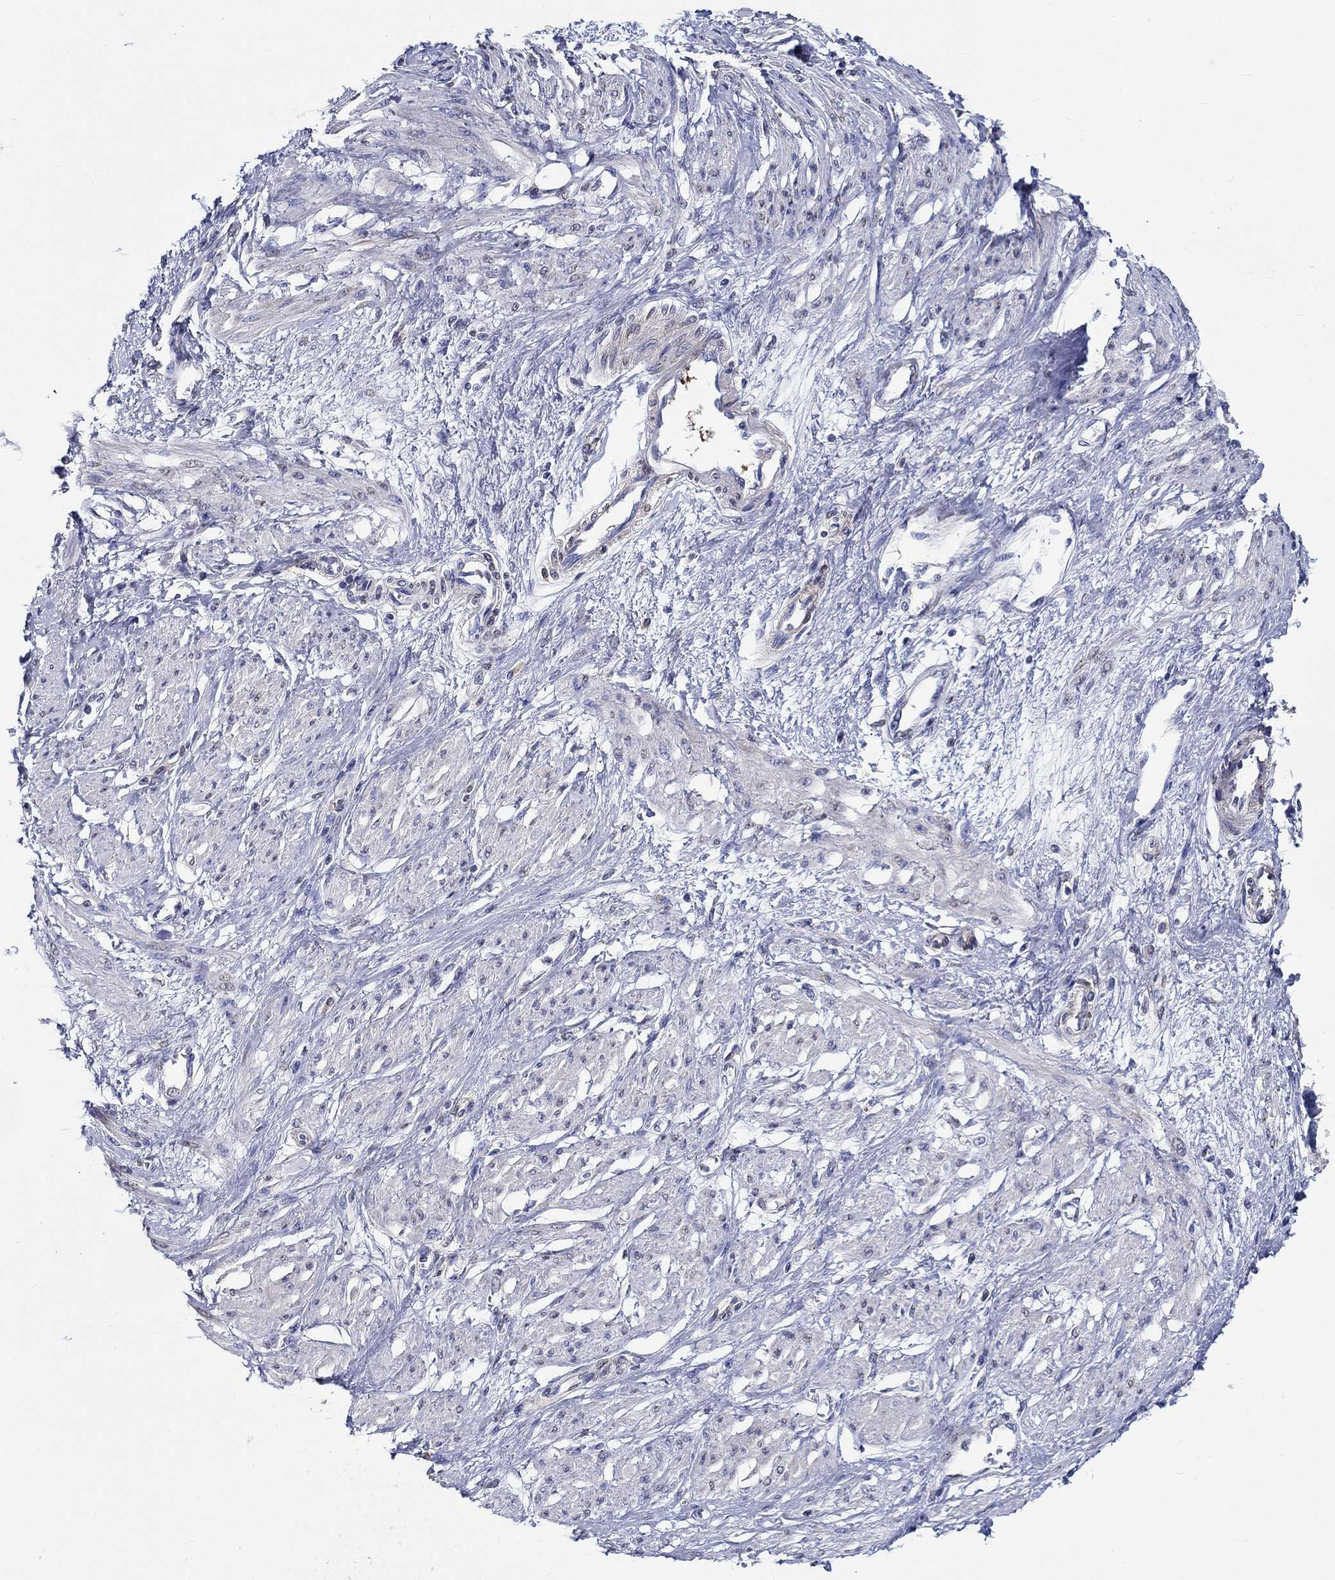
{"staining": {"intensity": "negative", "quantity": "none", "location": "none"}, "tissue": "smooth muscle", "cell_type": "Smooth muscle cells", "image_type": "normal", "snomed": [{"axis": "morphology", "description": "Normal tissue, NOS"}, {"axis": "topography", "description": "Smooth muscle"}, {"axis": "topography", "description": "Uterus"}], "caption": "Immunohistochemistry photomicrograph of unremarkable smooth muscle: smooth muscle stained with DAB reveals no significant protein staining in smooth muscle cells. (IHC, brightfield microscopy, high magnification).", "gene": "PDE1B", "patient": {"sex": "female", "age": 39}}